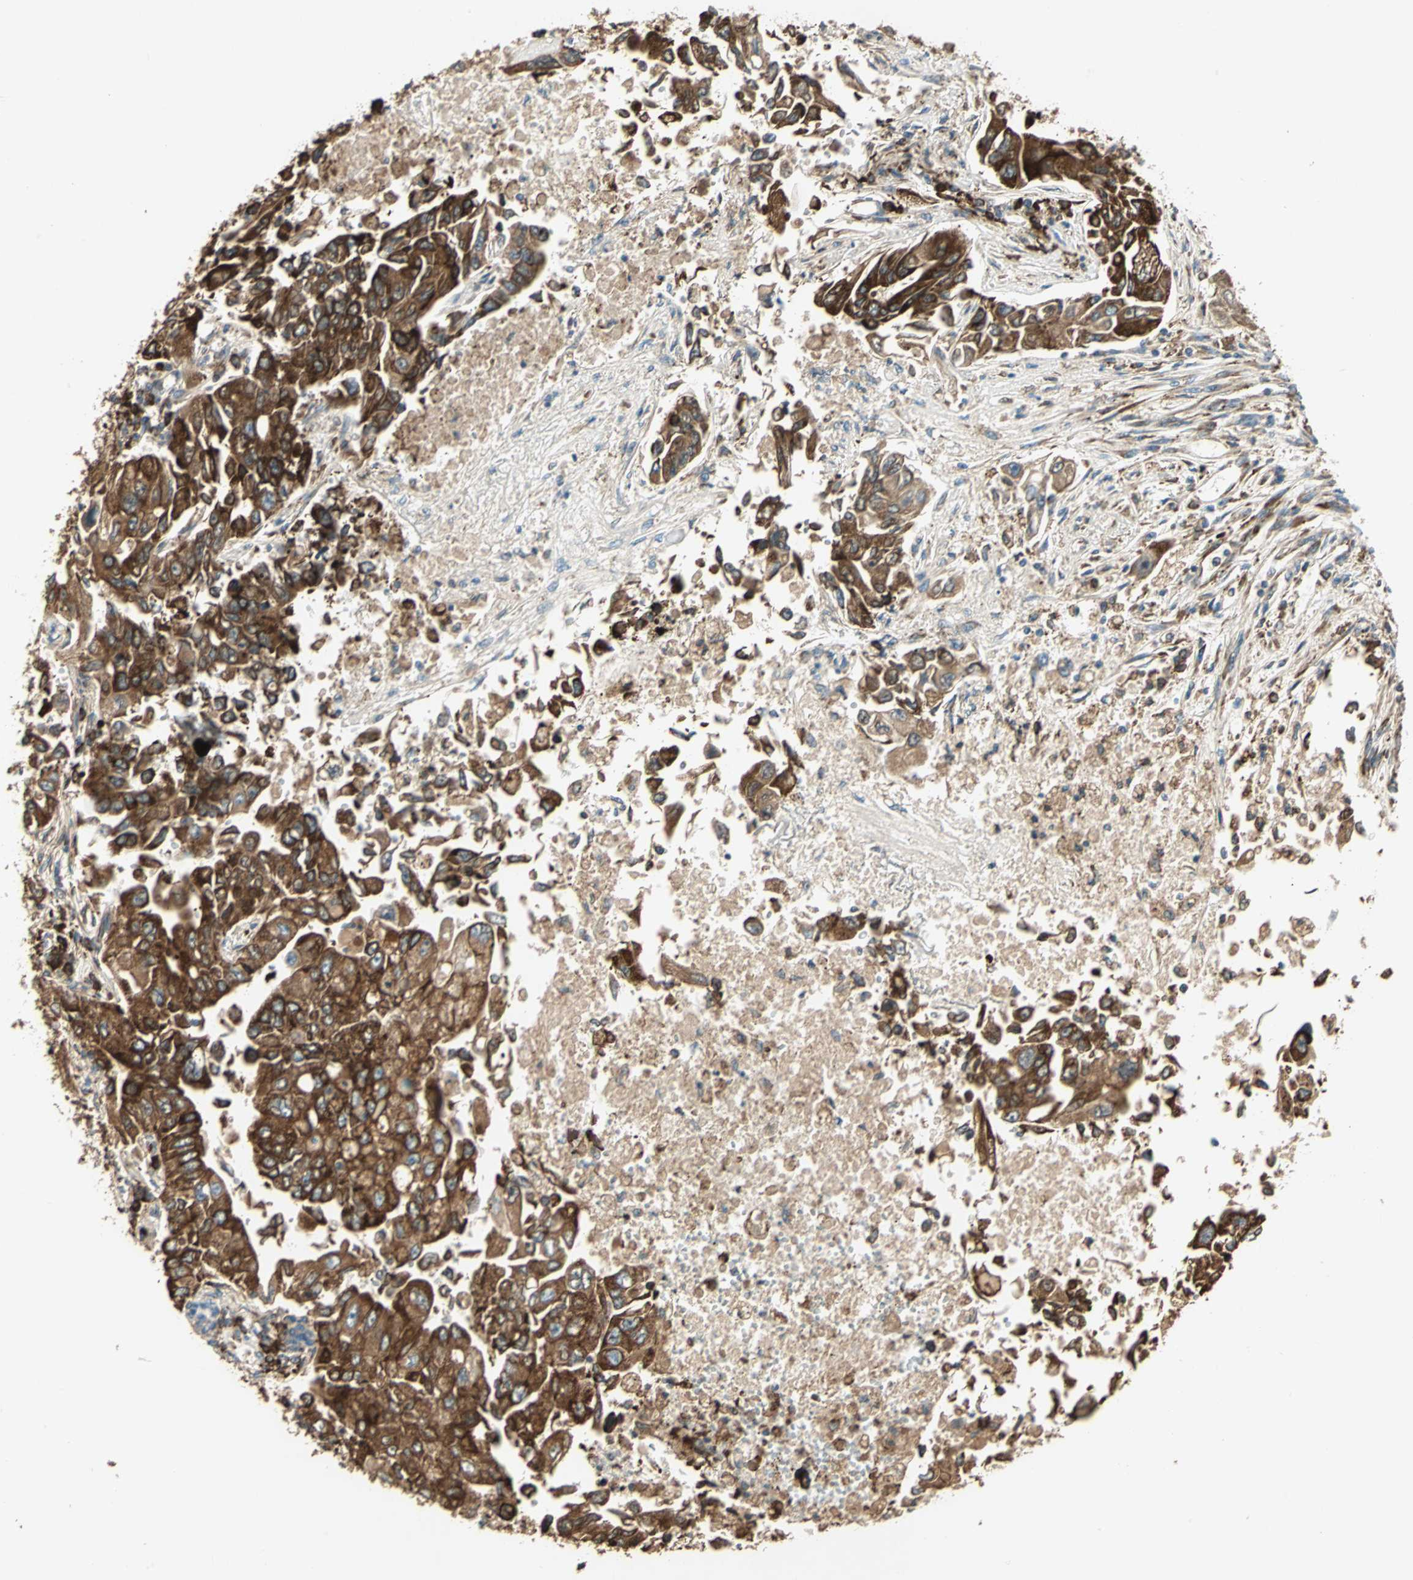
{"staining": {"intensity": "strong", "quantity": ">75%", "location": "cytoplasmic/membranous"}, "tissue": "lung cancer", "cell_type": "Tumor cells", "image_type": "cancer", "snomed": [{"axis": "morphology", "description": "Adenocarcinoma, NOS"}, {"axis": "topography", "description": "Lung"}], "caption": "Lung cancer (adenocarcinoma) stained with immunohistochemistry (IHC) shows strong cytoplasmic/membranous positivity in approximately >75% of tumor cells. (DAB (3,3'-diaminobenzidine) IHC with brightfield microscopy, high magnification).", "gene": "PDIA4", "patient": {"sex": "male", "age": 84}}